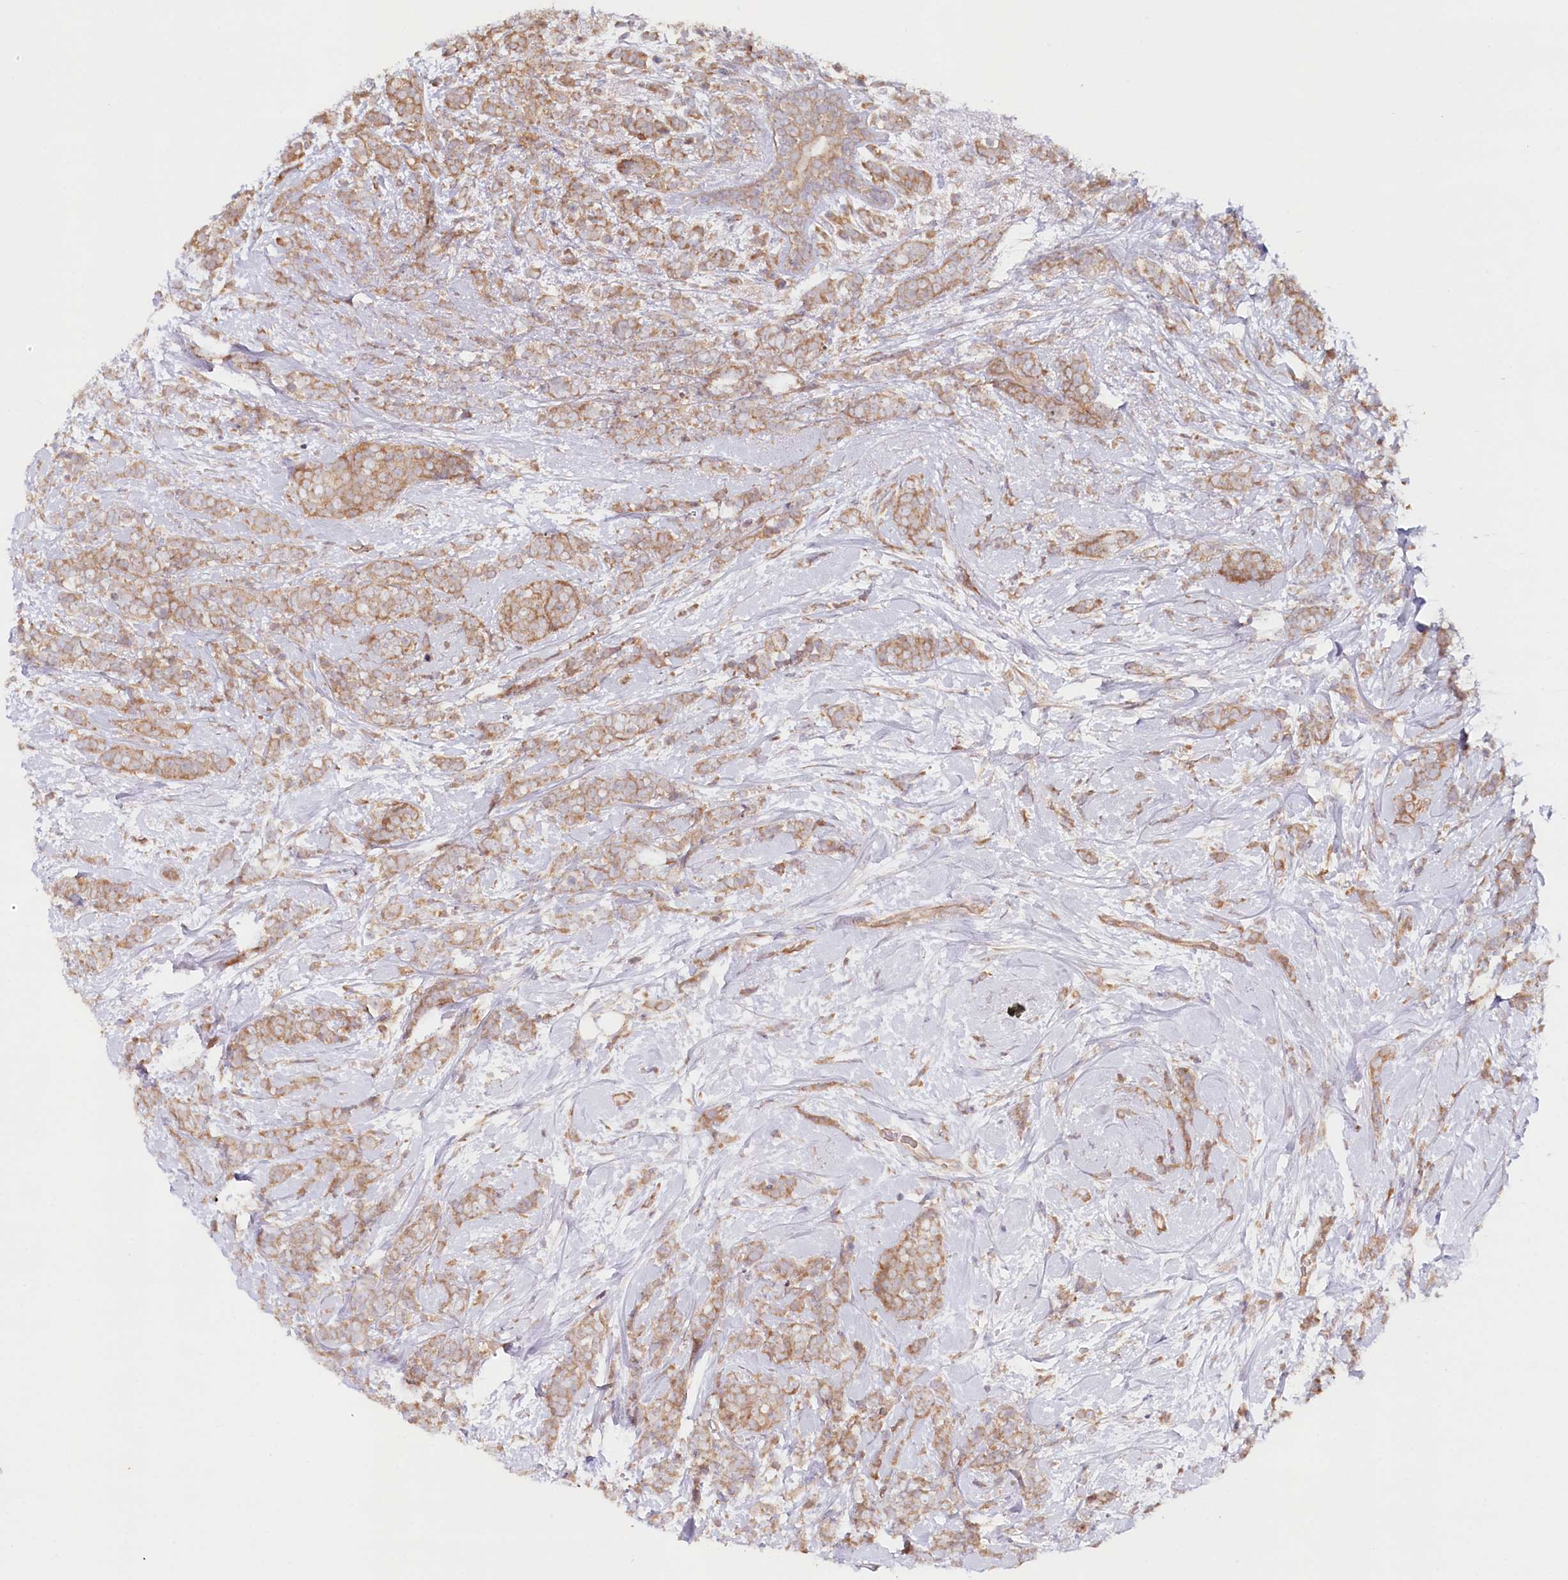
{"staining": {"intensity": "moderate", "quantity": ">75%", "location": "cytoplasmic/membranous"}, "tissue": "breast cancer", "cell_type": "Tumor cells", "image_type": "cancer", "snomed": [{"axis": "morphology", "description": "Lobular carcinoma"}, {"axis": "topography", "description": "Breast"}], "caption": "Immunohistochemical staining of breast lobular carcinoma demonstrates medium levels of moderate cytoplasmic/membranous protein staining in approximately >75% of tumor cells. (Brightfield microscopy of DAB IHC at high magnification).", "gene": "TNIP1", "patient": {"sex": "female", "age": 58}}